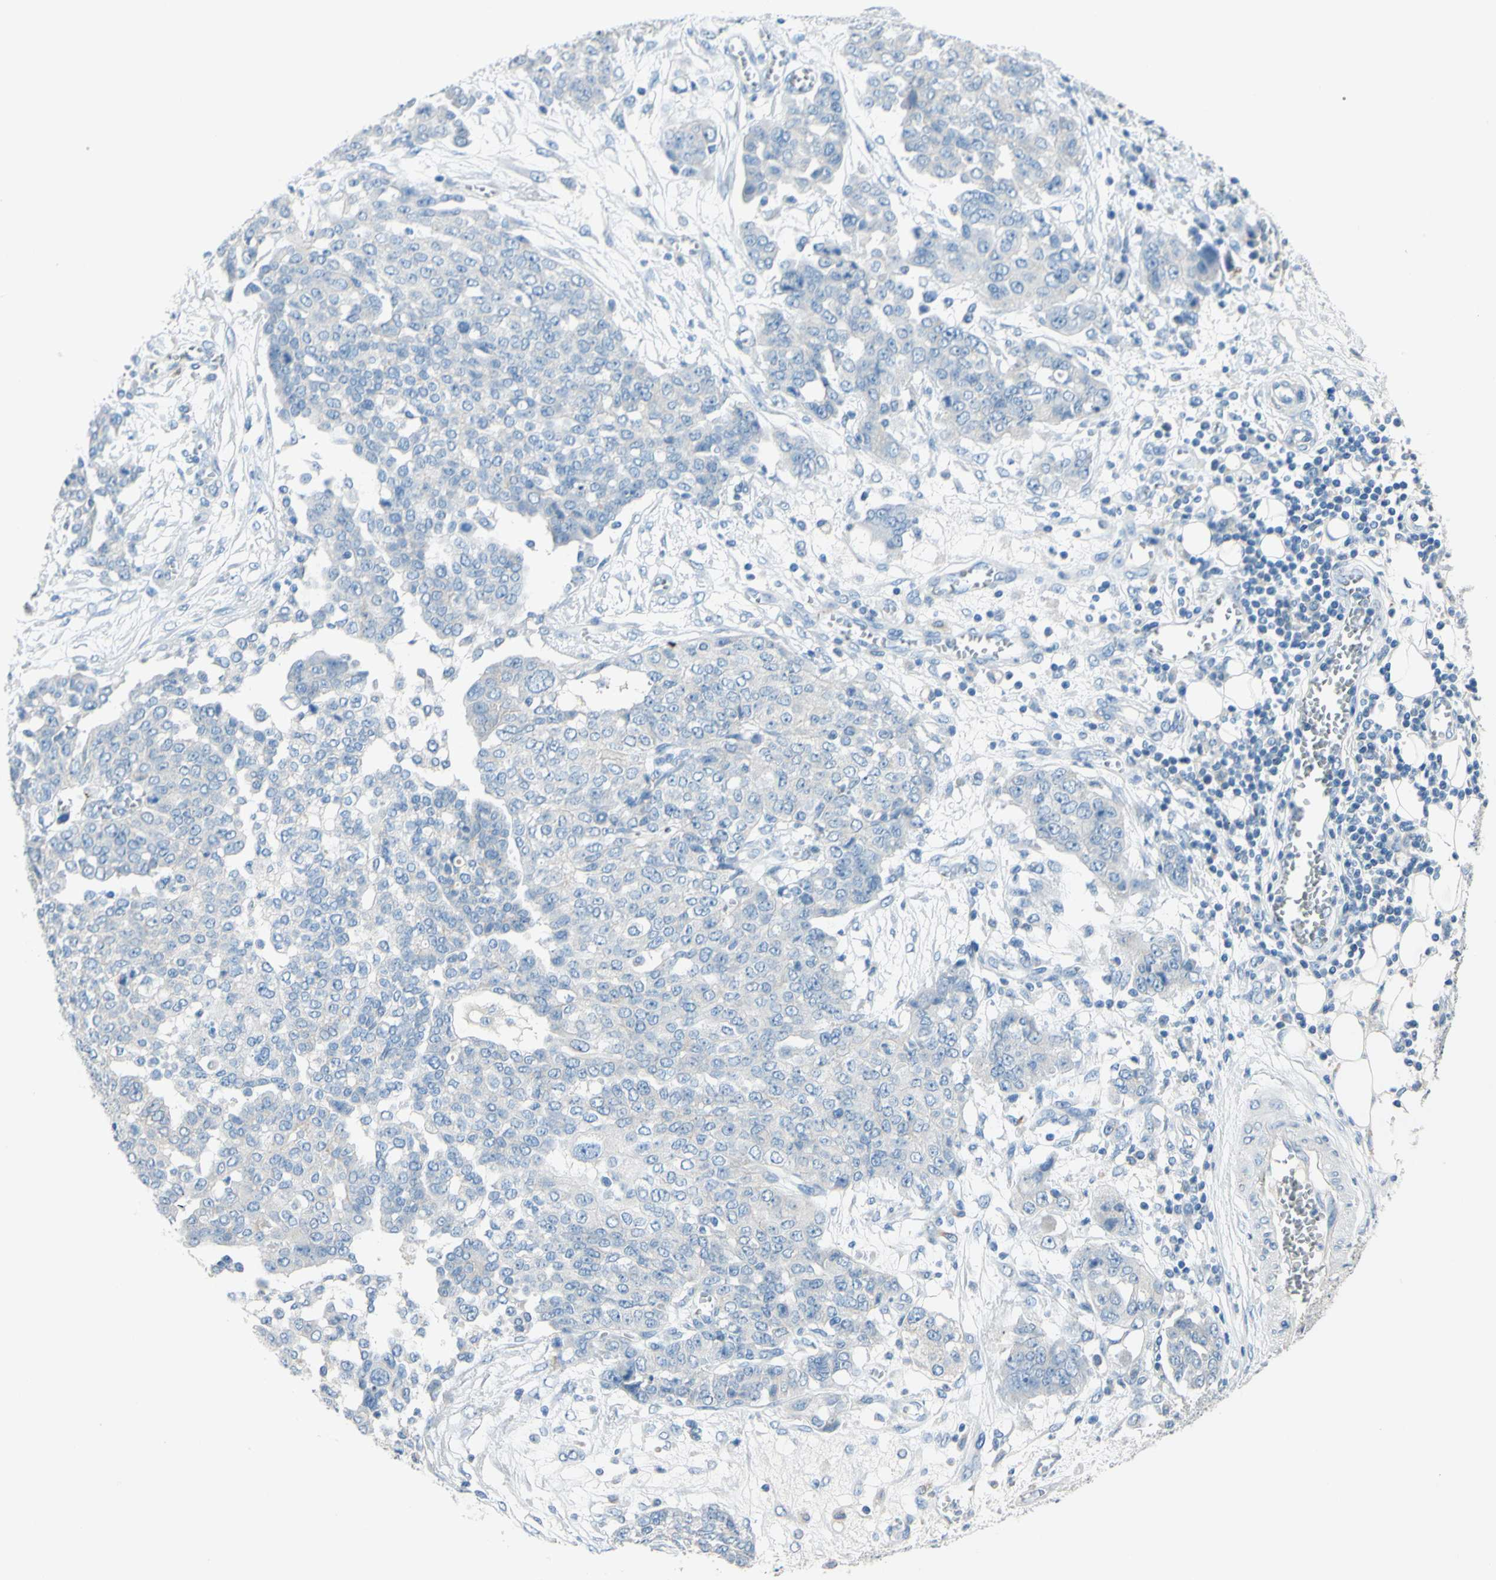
{"staining": {"intensity": "negative", "quantity": "none", "location": "none"}, "tissue": "ovarian cancer", "cell_type": "Tumor cells", "image_type": "cancer", "snomed": [{"axis": "morphology", "description": "Cystadenocarcinoma, serous, NOS"}, {"axis": "topography", "description": "Soft tissue"}, {"axis": "topography", "description": "Ovary"}], "caption": "Tumor cells are negative for protein expression in human ovarian cancer.", "gene": "CDH10", "patient": {"sex": "female", "age": 57}}